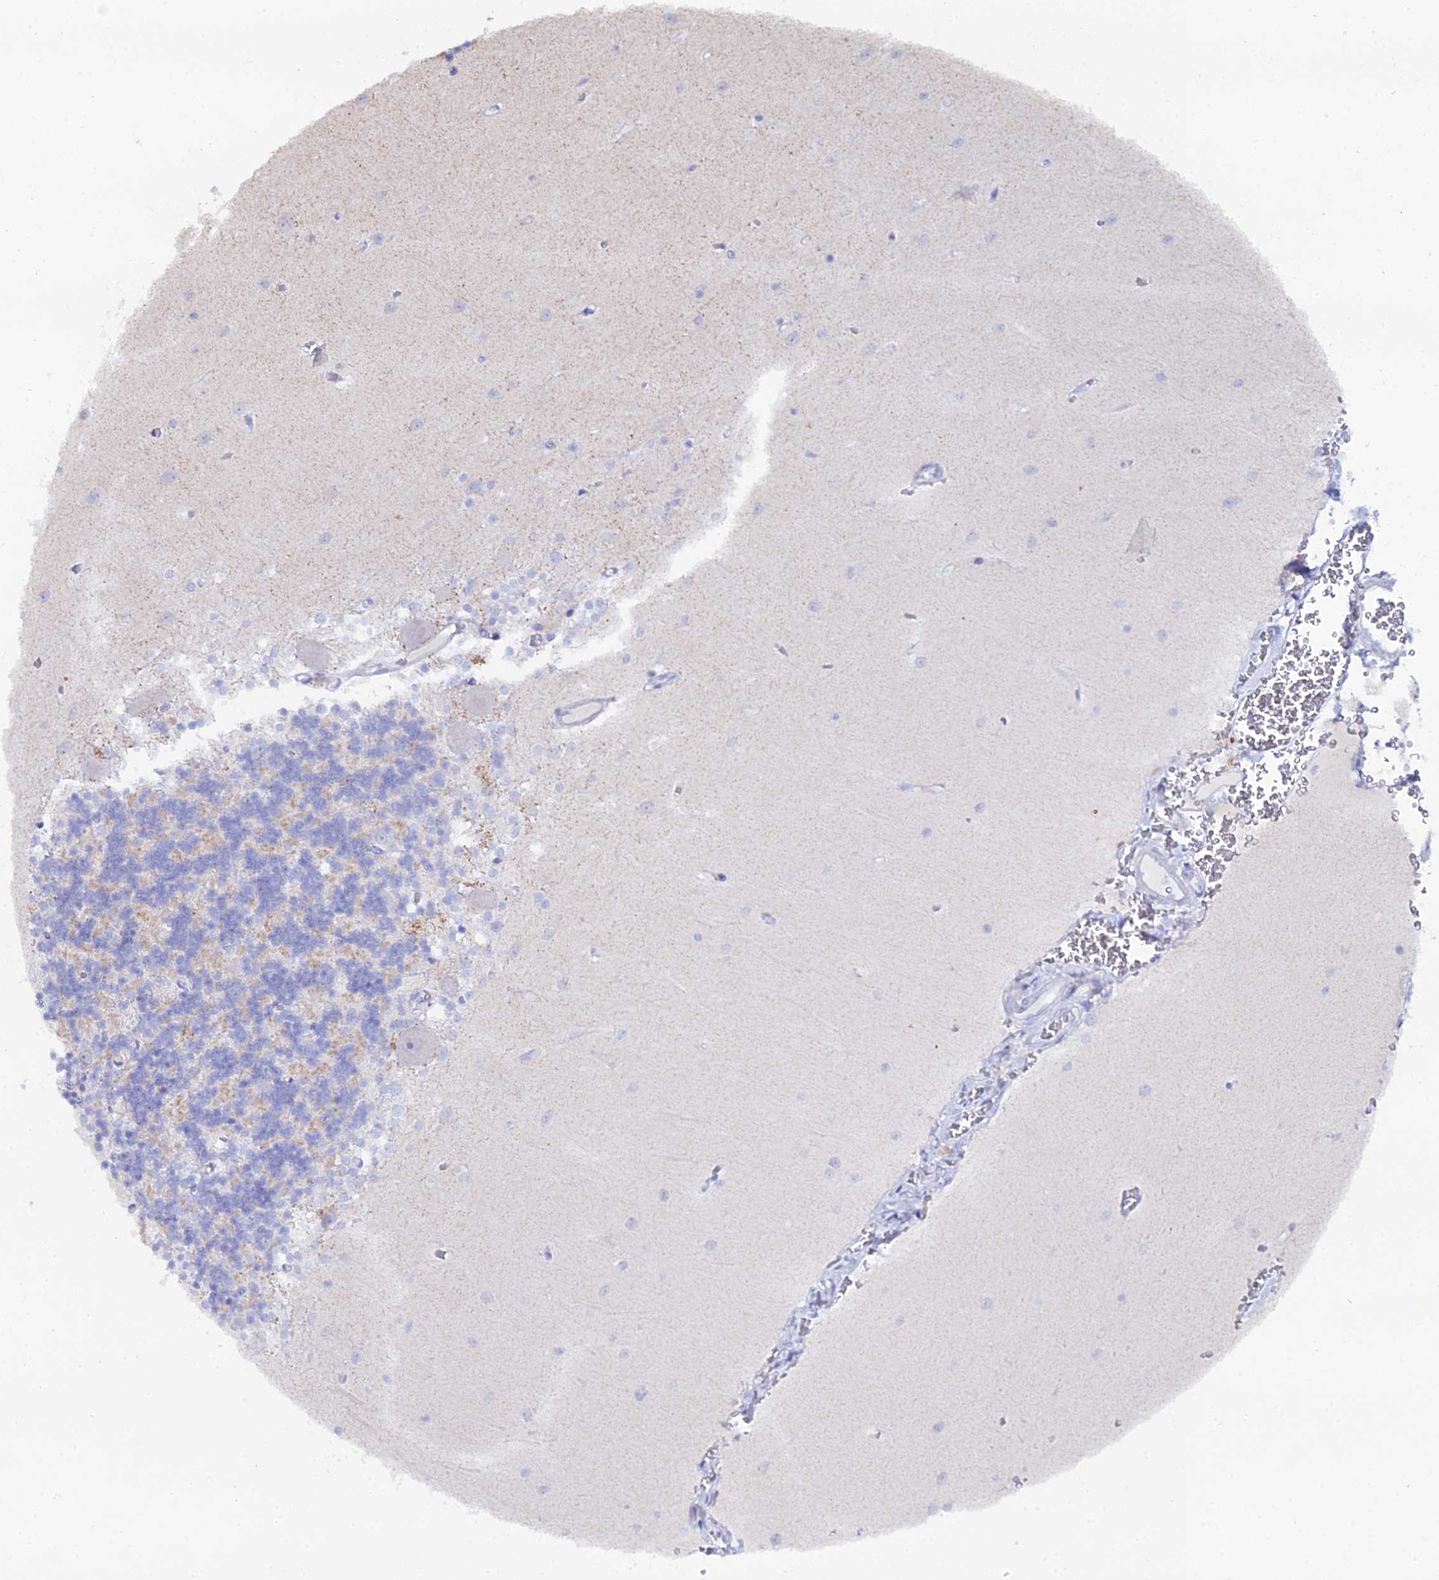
{"staining": {"intensity": "moderate", "quantity": "25%-75%", "location": "cytoplasmic/membranous"}, "tissue": "cerebellum", "cell_type": "Cells in granular layer", "image_type": "normal", "snomed": [{"axis": "morphology", "description": "Normal tissue, NOS"}, {"axis": "topography", "description": "Cerebellum"}], "caption": "Cells in granular layer demonstrate medium levels of moderate cytoplasmic/membranous expression in about 25%-75% of cells in benign human cerebellum. Nuclei are stained in blue.", "gene": "DHX34", "patient": {"sex": "male", "age": 37}}